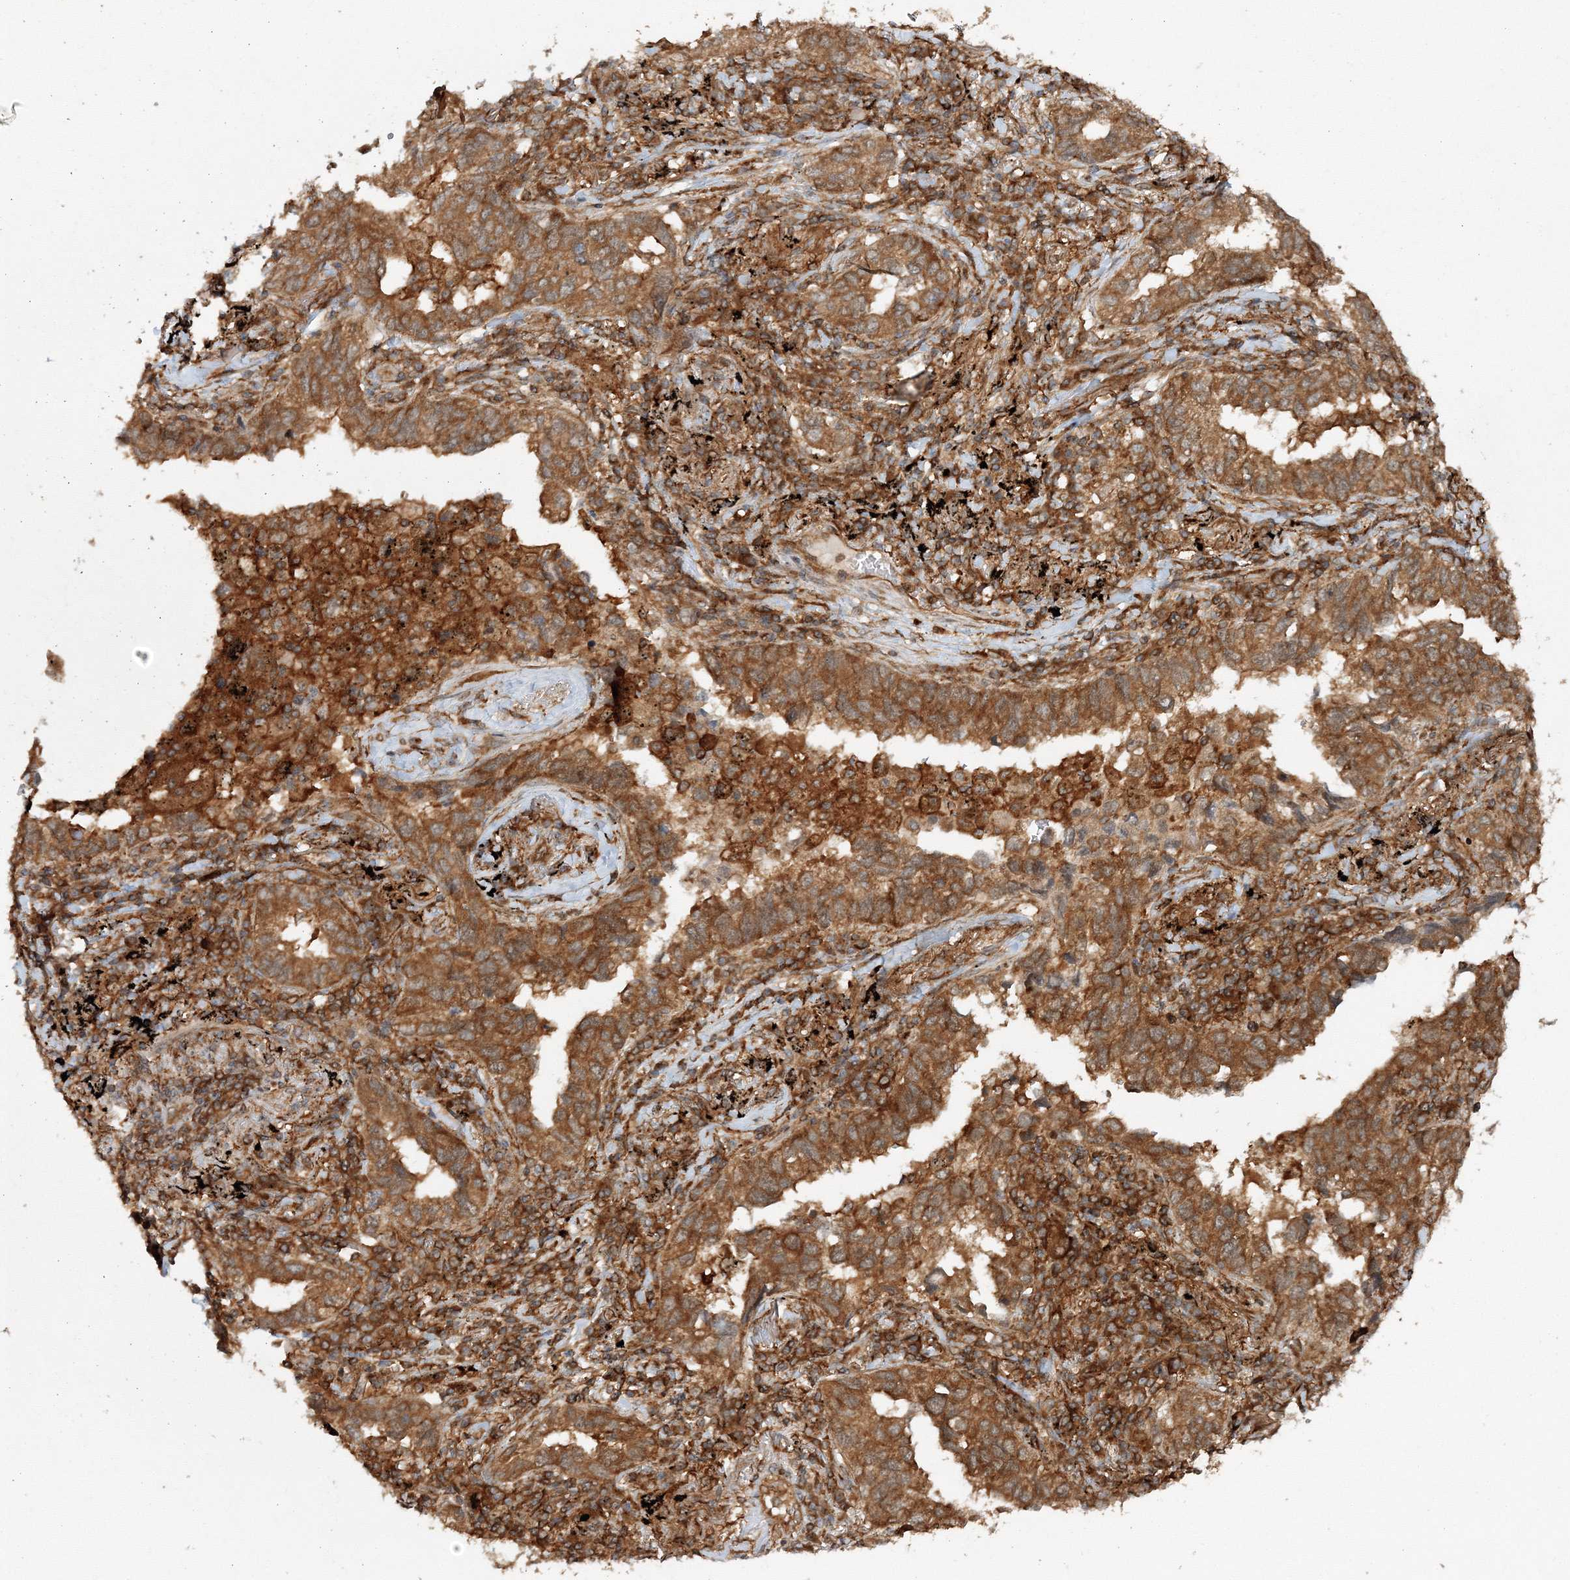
{"staining": {"intensity": "strong", "quantity": ">75%", "location": "cytoplasmic/membranous"}, "tissue": "lung cancer", "cell_type": "Tumor cells", "image_type": "cancer", "snomed": [{"axis": "morphology", "description": "Adenocarcinoma, NOS"}, {"axis": "topography", "description": "Lung"}], "caption": "Protein expression analysis of lung adenocarcinoma demonstrates strong cytoplasmic/membranous expression in approximately >75% of tumor cells. Immunohistochemistry stains the protein in brown and the nuclei are stained blue.", "gene": "WDR37", "patient": {"sex": "male", "age": 65}}